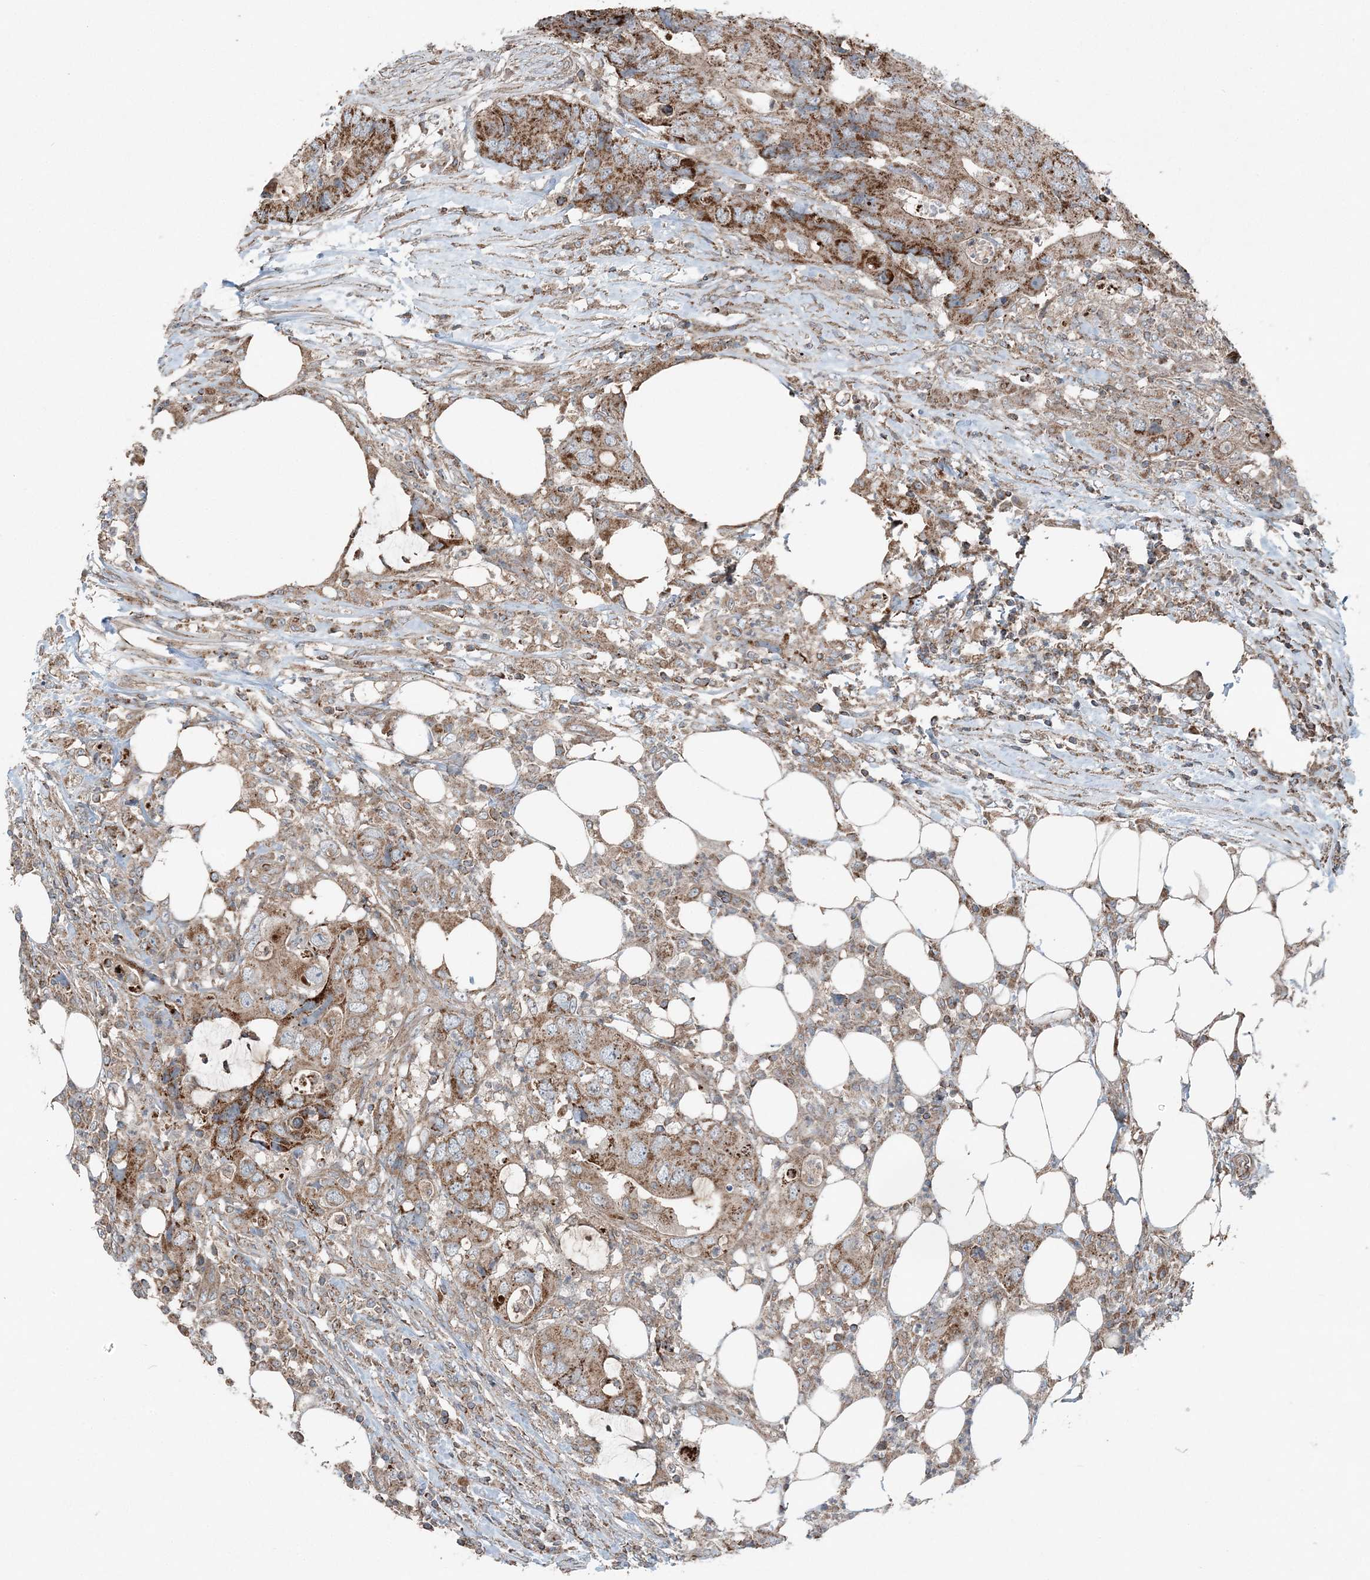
{"staining": {"intensity": "moderate", "quantity": ">75%", "location": "cytoplasmic/membranous"}, "tissue": "colorectal cancer", "cell_type": "Tumor cells", "image_type": "cancer", "snomed": [{"axis": "morphology", "description": "Adenocarcinoma, NOS"}, {"axis": "topography", "description": "Colon"}], "caption": "A medium amount of moderate cytoplasmic/membranous positivity is present in approximately >75% of tumor cells in colorectal cancer (adenocarcinoma) tissue.", "gene": "KY", "patient": {"sex": "male", "age": 71}}